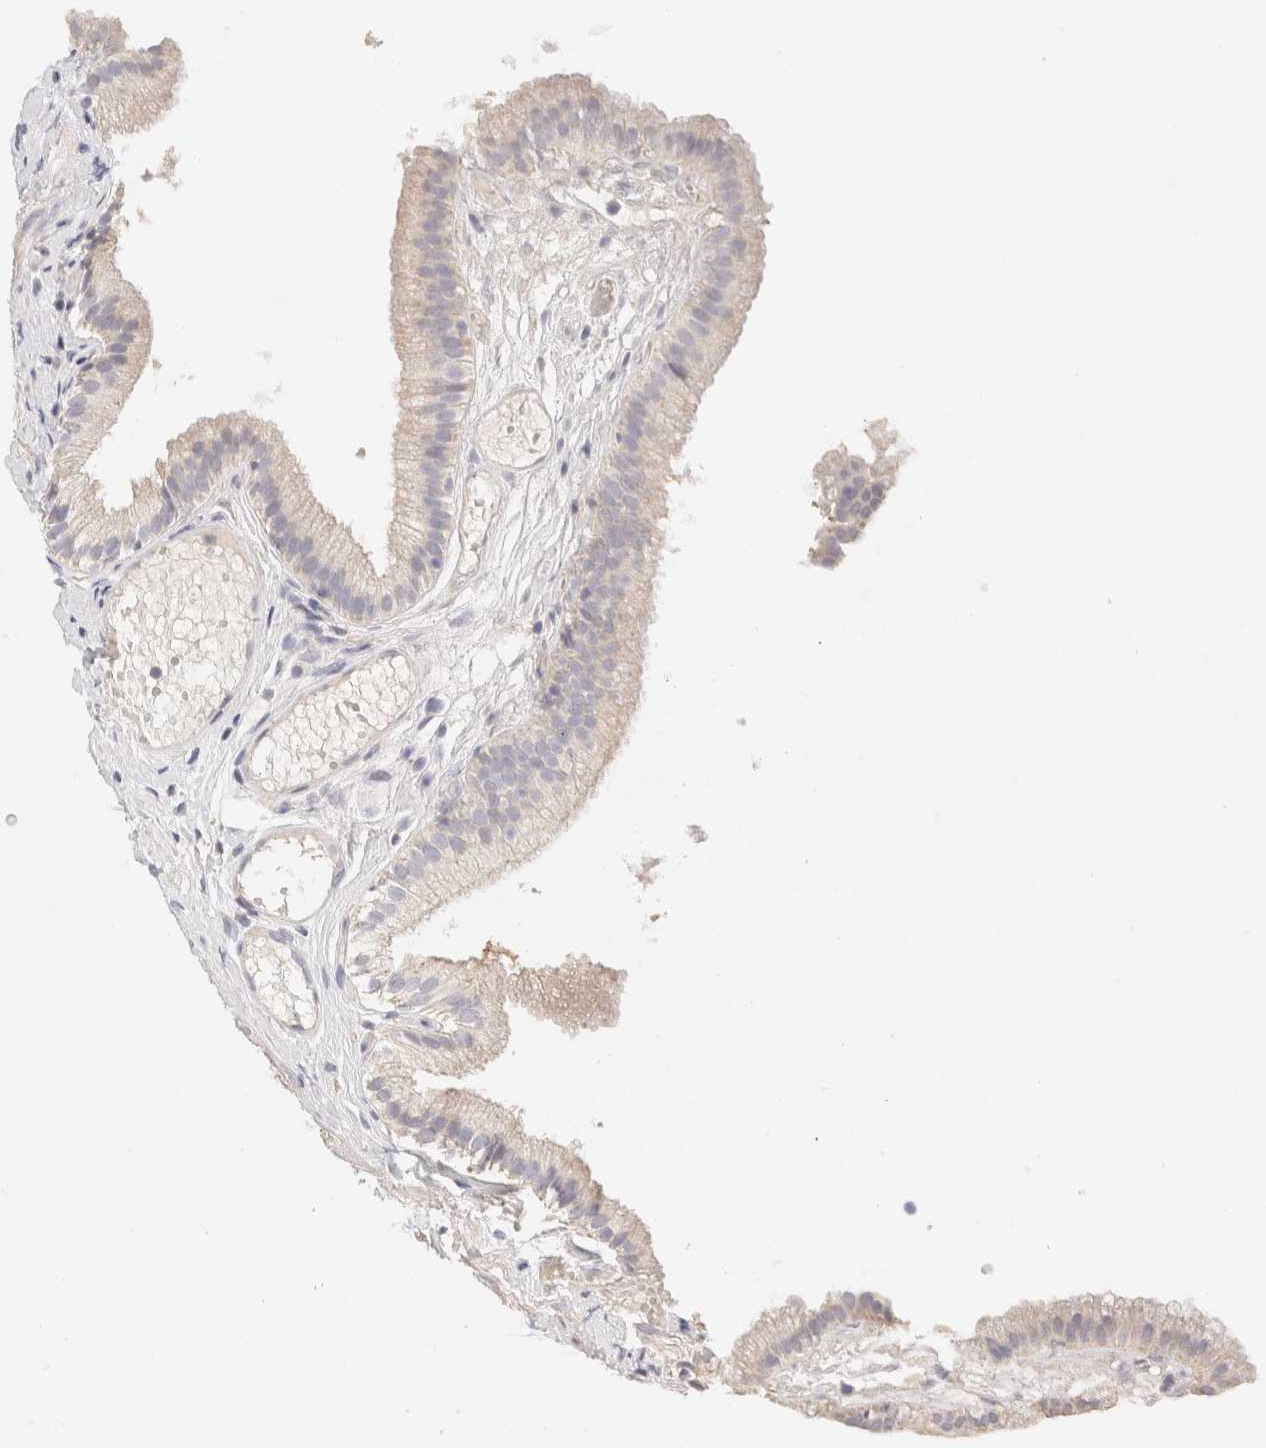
{"staining": {"intensity": "weak", "quantity": "<25%", "location": "cytoplasmic/membranous"}, "tissue": "gallbladder", "cell_type": "Glandular cells", "image_type": "normal", "snomed": [{"axis": "morphology", "description": "Normal tissue, NOS"}, {"axis": "topography", "description": "Gallbladder"}], "caption": "Protein analysis of unremarkable gallbladder shows no significant expression in glandular cells. Brightfield microscopy of immunohistochemistry stained with DAB (3,3'-diaminobenzidine) (brown) and hematoxylin (blue), captured at high magnification.", "gene": "SCGB2A2", "patient": {"sex": "female", "age": 26}}